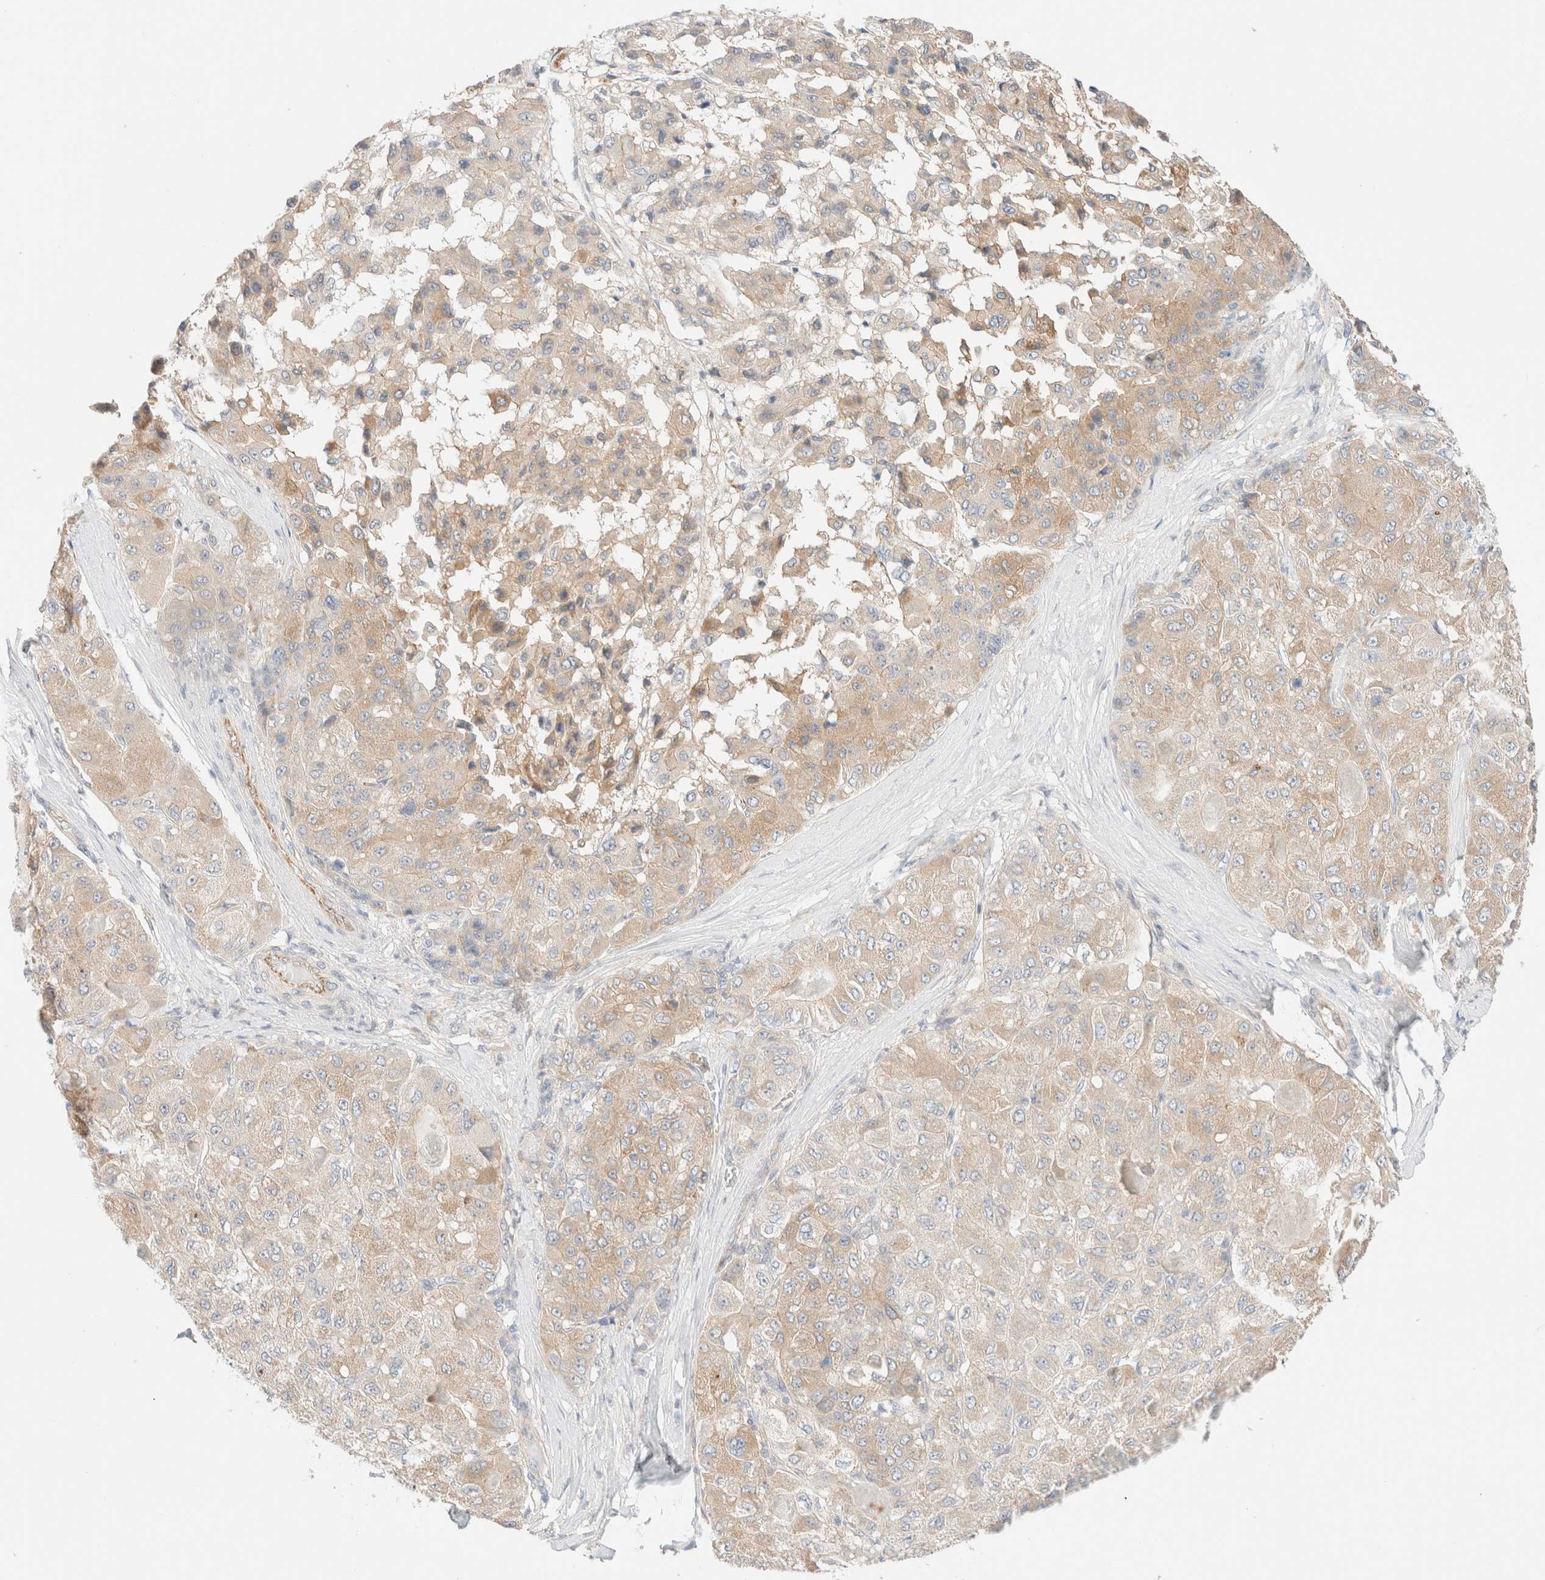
{"staining": {"intensity": "weak", "quantity": ">75%", "location": "cytoplasmic/membranous"}, "tissue": "liver cancer", "cell_type": "Tumor cells", "image_type": "cancer", "snomed": [{"axis": "morphology", "description": "Carcinoma, Hepatocellular, NOS"}, {"axis": "topography", "description": "Liver"}], "caption": "Immunohistochemical staining of liver hepatocellular carcinoma shows low levels of weak cytoplasmic/membranous positivity in about >75% of tumor cells.", "gene": "UNC13B", "patient": {"sex": "male", "age": 80}}